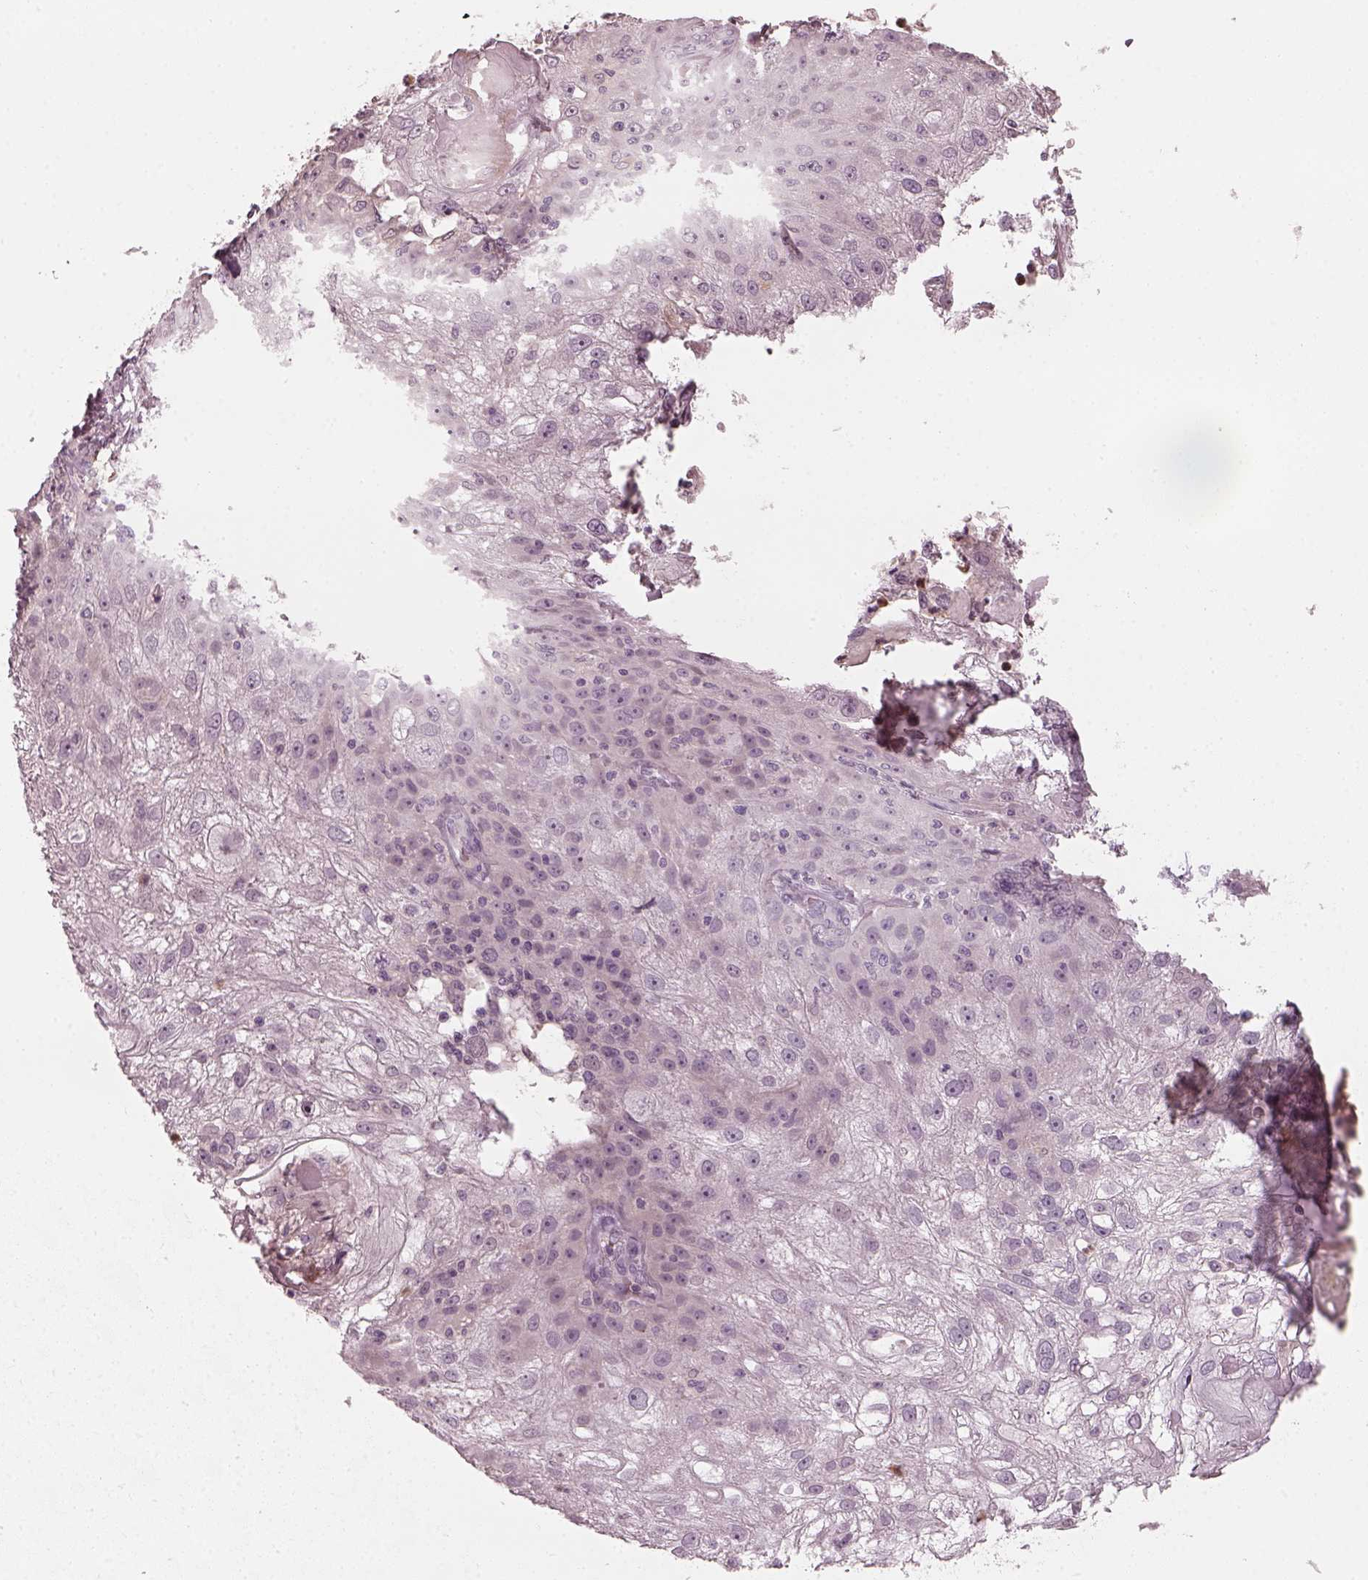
{"staining": {"intensity": "negative", "quantity": "none", "location": "none"}, "tissue": "skin cancer", "cell_type": "Tumor cells", "image_type": "cancer", "snomed": [{"axis": "morphology", "description": "Normal tissue, NOS"}, {"axis": "morphology", "description": "Squamous cell carcinoma, NOS"}, {"axis": "topography", "description": "Skin"}], "caption": "Skin squamous cell carcinoma stained for a protein using immunohistochemistry (IHC) exhibits no expression tumor cells.", "gene": "CHIT1", "patient": {"sex": "female", "age": 83}}